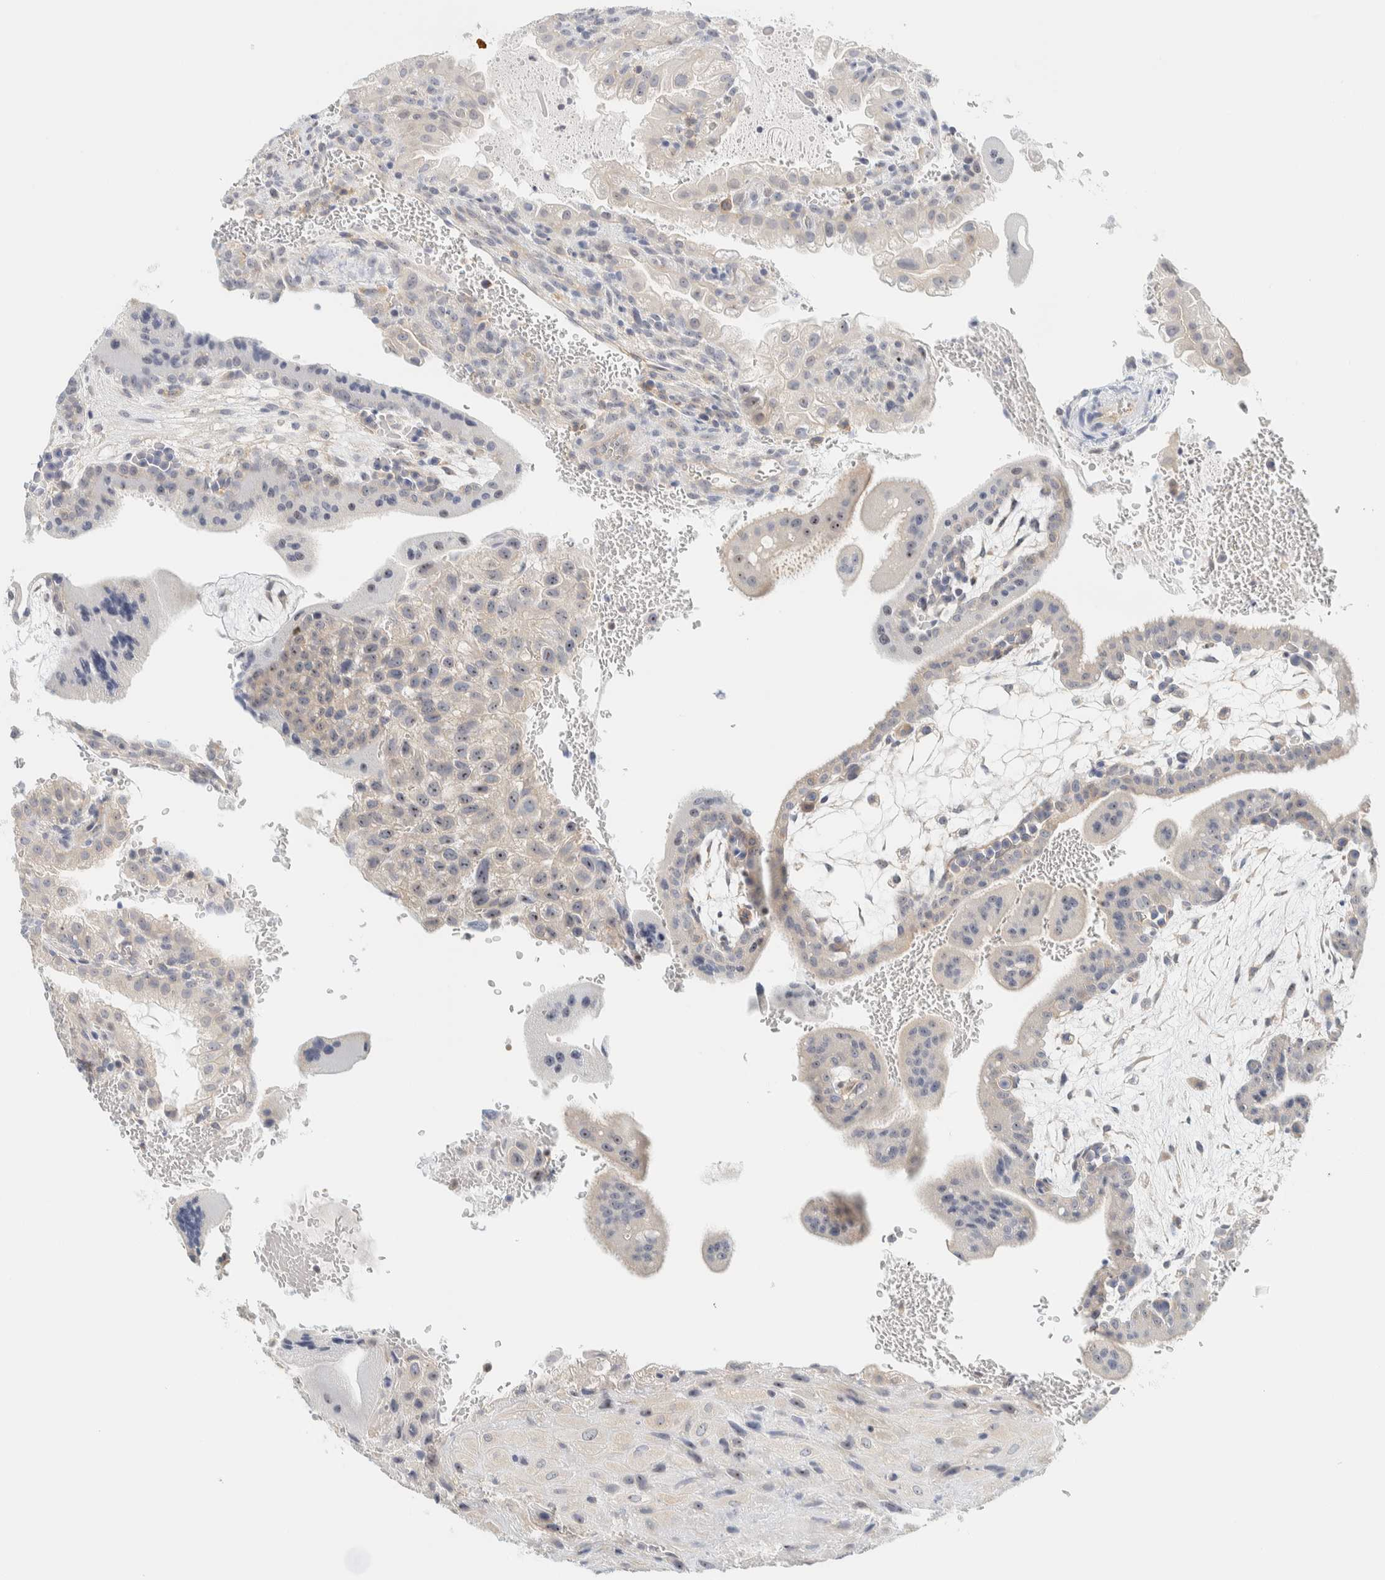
{"staining": {"intensity": "moderate", "quantity": "<25%", "location": "nuclear"}, "tissue": "placenta", "cell_type": "Decidual cells", "image_type": "normal", "snomed": [{"axis": "morphology", "description": "Normal tissue, NOS"}, {"axis": "topography", "description": "Placenta"}], "caption": "Immunohistochemistry (IHC) (DAB) staining of unremarkable human placenta demonstrates moderate nuclear protein positivity in about <25% of decidual cells.", "gene": "NDE1", "patient": {"sex": "female", "age": 35}}